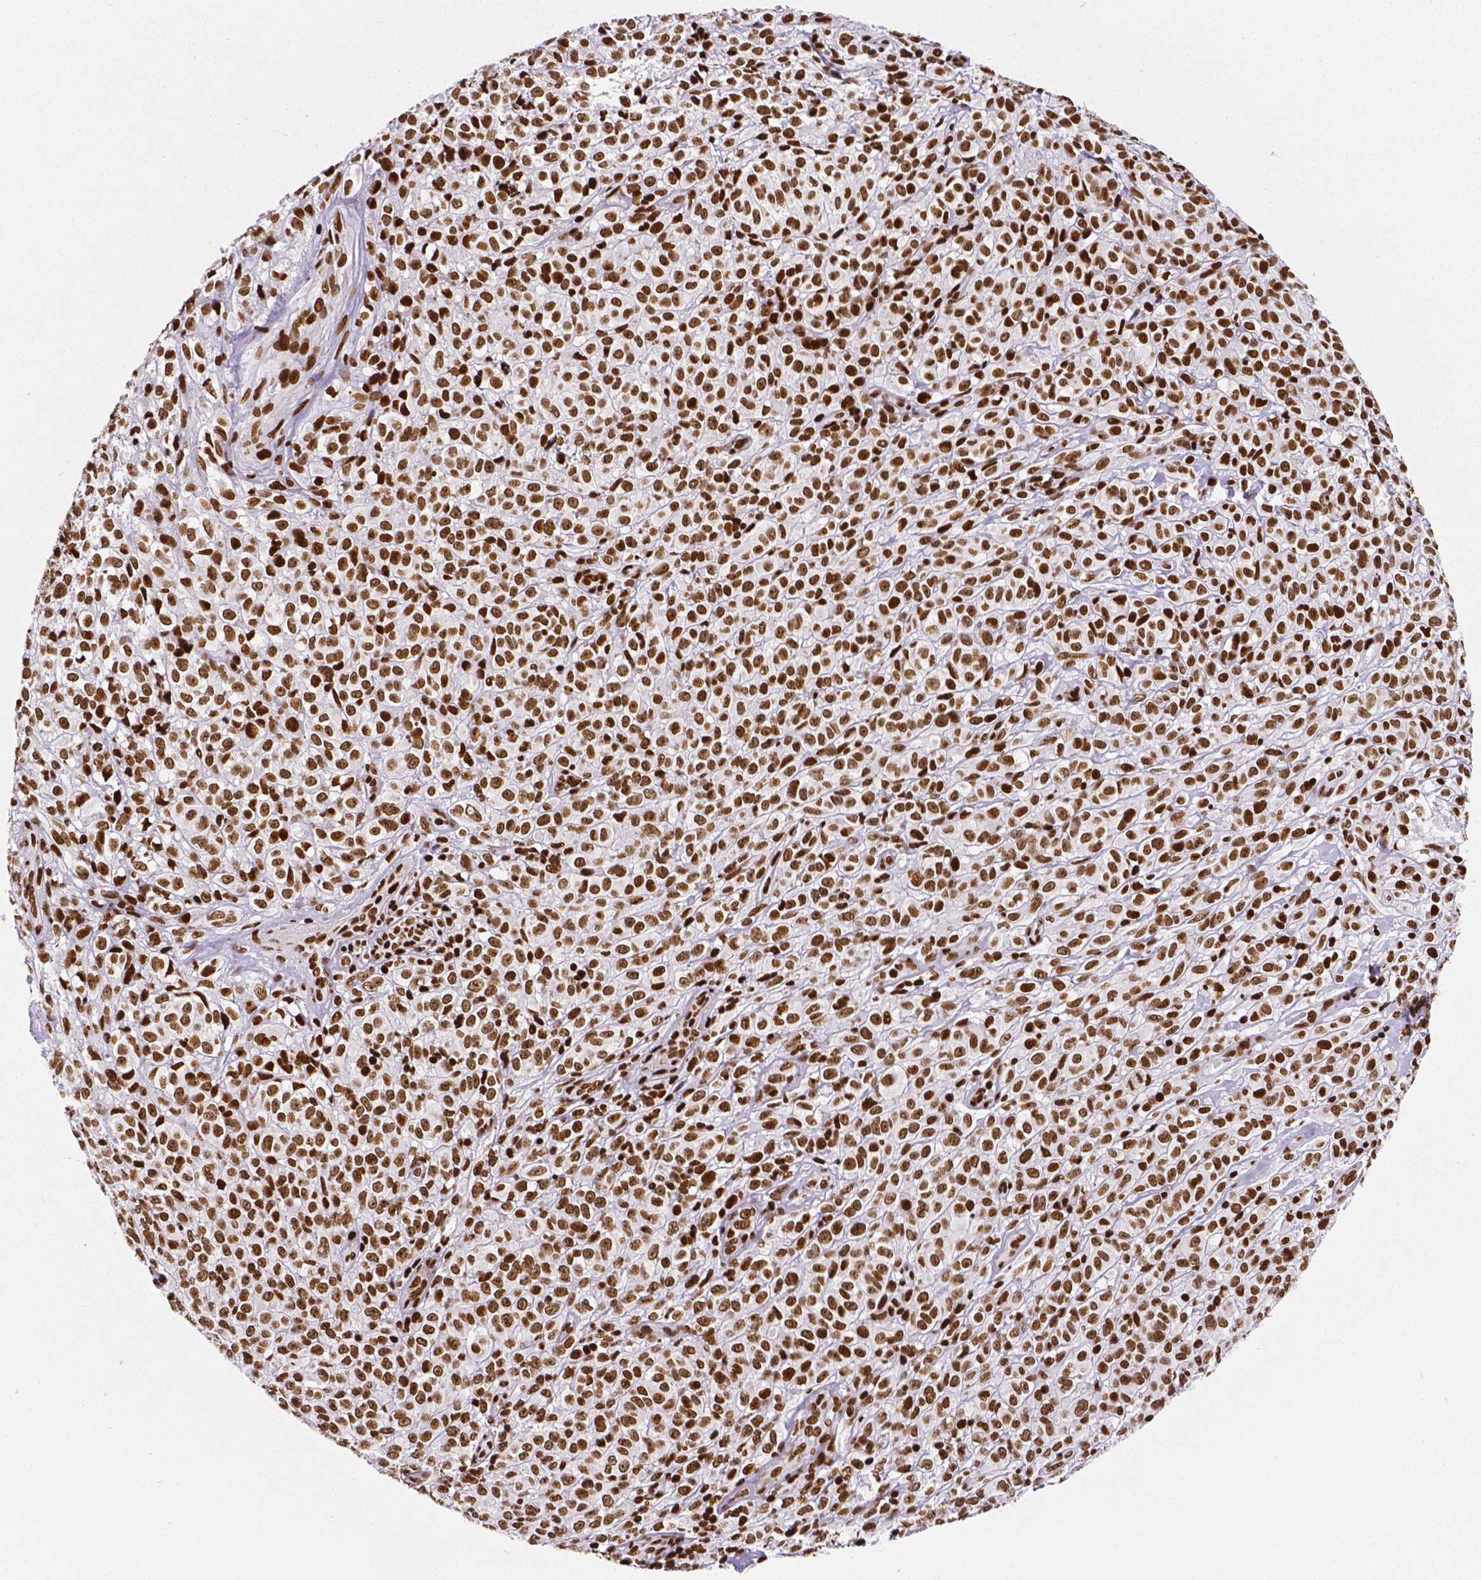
{"staining": {"intensity": "strong", "quantity": ">75%", "location": "nuclear"}, "tissue": "melanoma", "cell_type": "Tumor cells", "image_type": "cancer", "snomed": [{"axis": "morphology", "description": "Malignant melanoma, NOS"}, {"axis": "topography", "description": "Skin"}], "caption": "Immunohistochemistry (IHC) staining of malignant melanoma, which displays high levels of strong nuclear staining in about >75% of tumor cells indicating strong nuclear protein positivity. The staining was performed using DAB (brown) for protein detection and nuclei were counterstained in hematoxylin (blue).", "gene": "CTCF", "patient": {"sex": "male", "age": 85}}